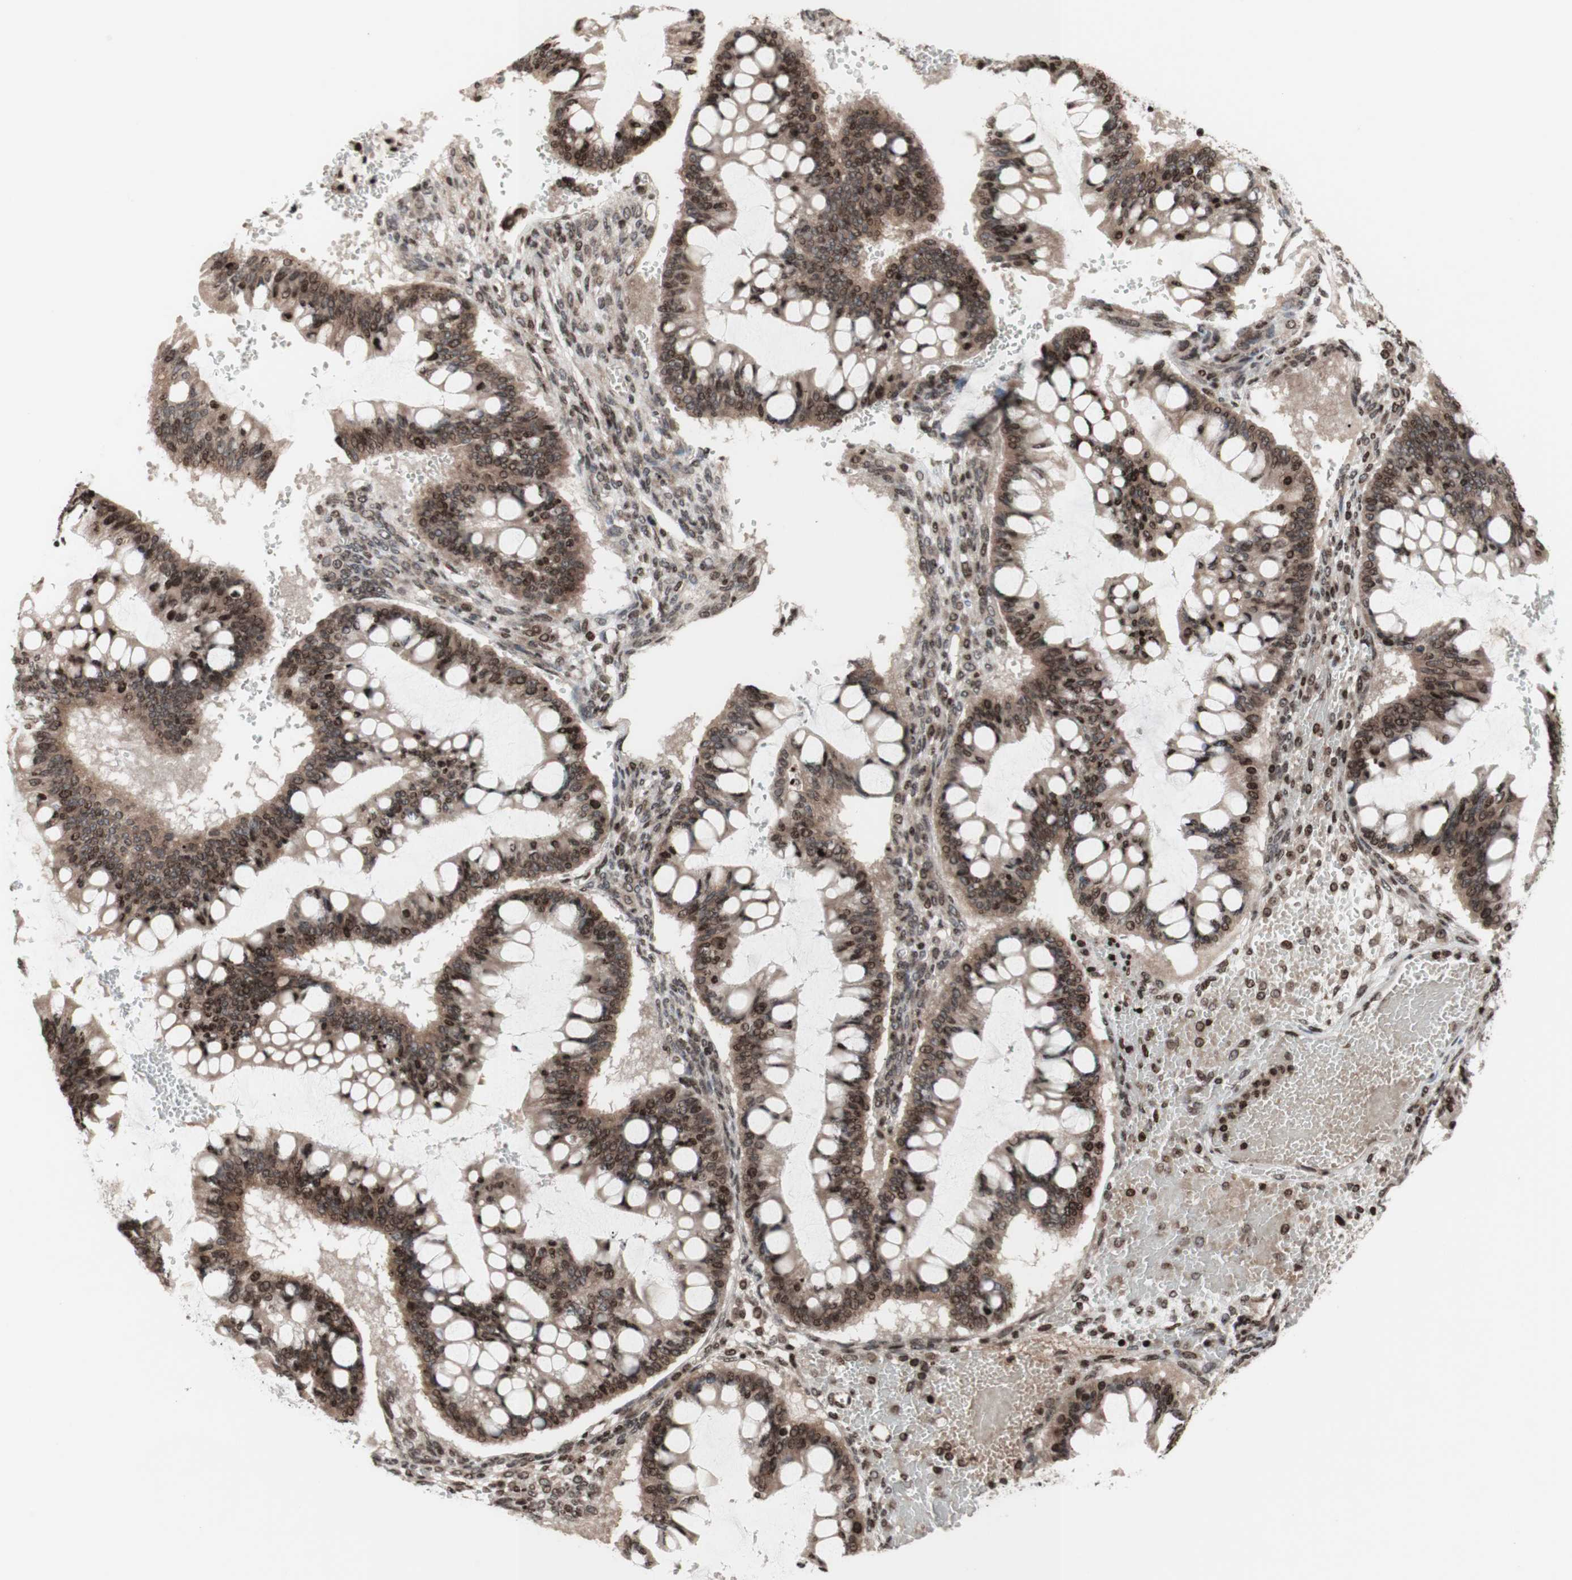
{"staining": {"intensity": "moderate", "quantity": ">75%", "location": "cytoplasmic/membranous,nuclear"}, "tissue": "ovarian cancer", "cell_type": "Tumor cells", "image_type": "cancer", "snomed": [{"axis": "morphology", "description": "Cystadenocarcinoma, mucinous, NOS"}, {"axis": "topography", "description": "Ovary"}], "caption": "Protein expression analysis of human ovarian cancer (mucinous cystadenocarcinoma) reveals moderate cytoplasmic/membranous and nuclear staining in approximately >75% of tumor cells.", "gene": "POLA1", "patient": {"sex": "female", "age": 73}}